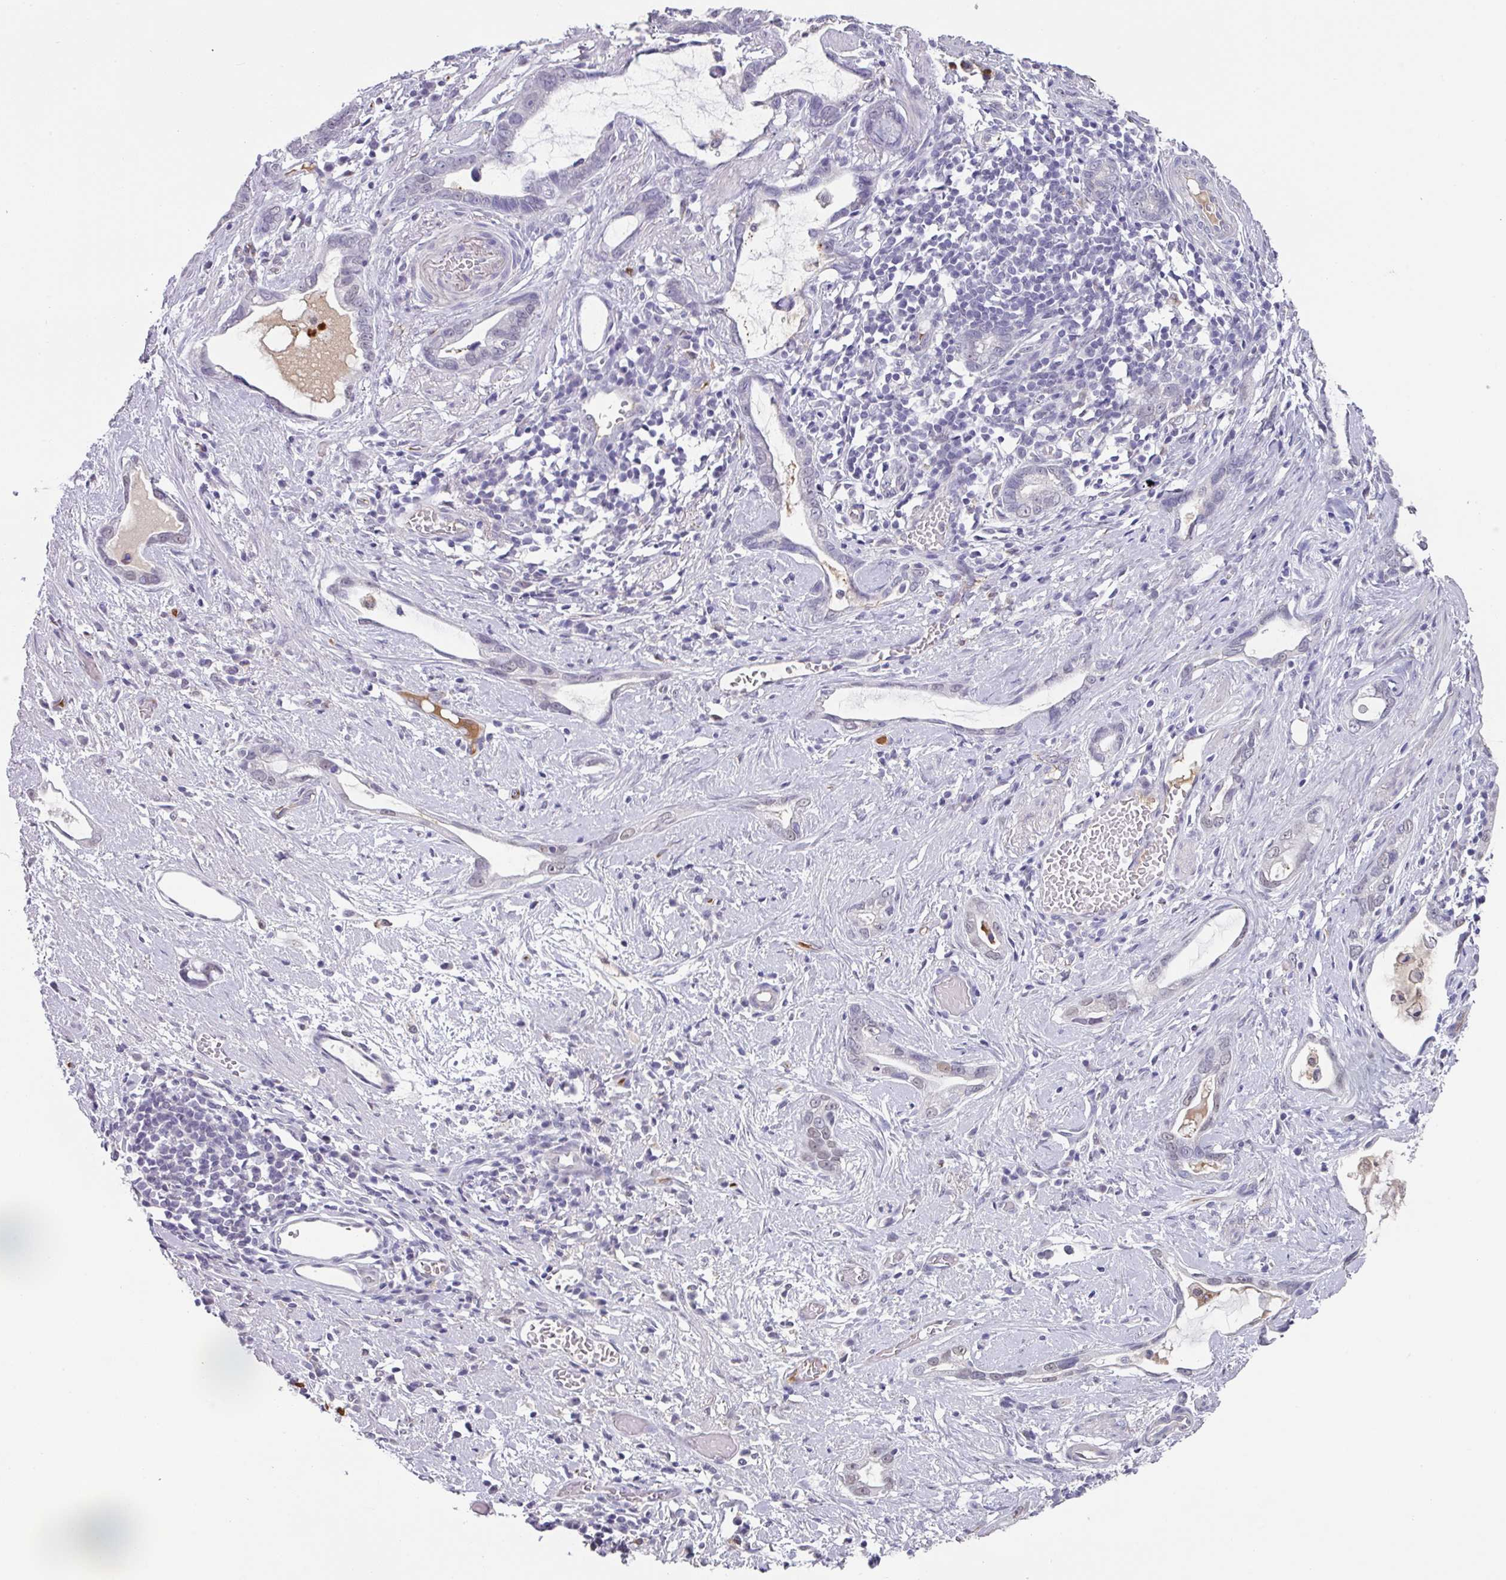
{"staining": {"intensity": "negative", "quantity": "none", "location": "none"}, "tissue": "stomach cancer", "cell_type": "Tumor cells", "image_type": "cancer", "snomed": [{"axis": "morphology", "description": "Adenocarcinoma, NOS"}, {"axis": "topography", "description": "Stomach"}], "caption": "The histopathology image reveals no staining of tumor cells in adenocarcinoma (stomach).", "gene": "C1QB", "patient": {"sex": "male", "age": 55}}